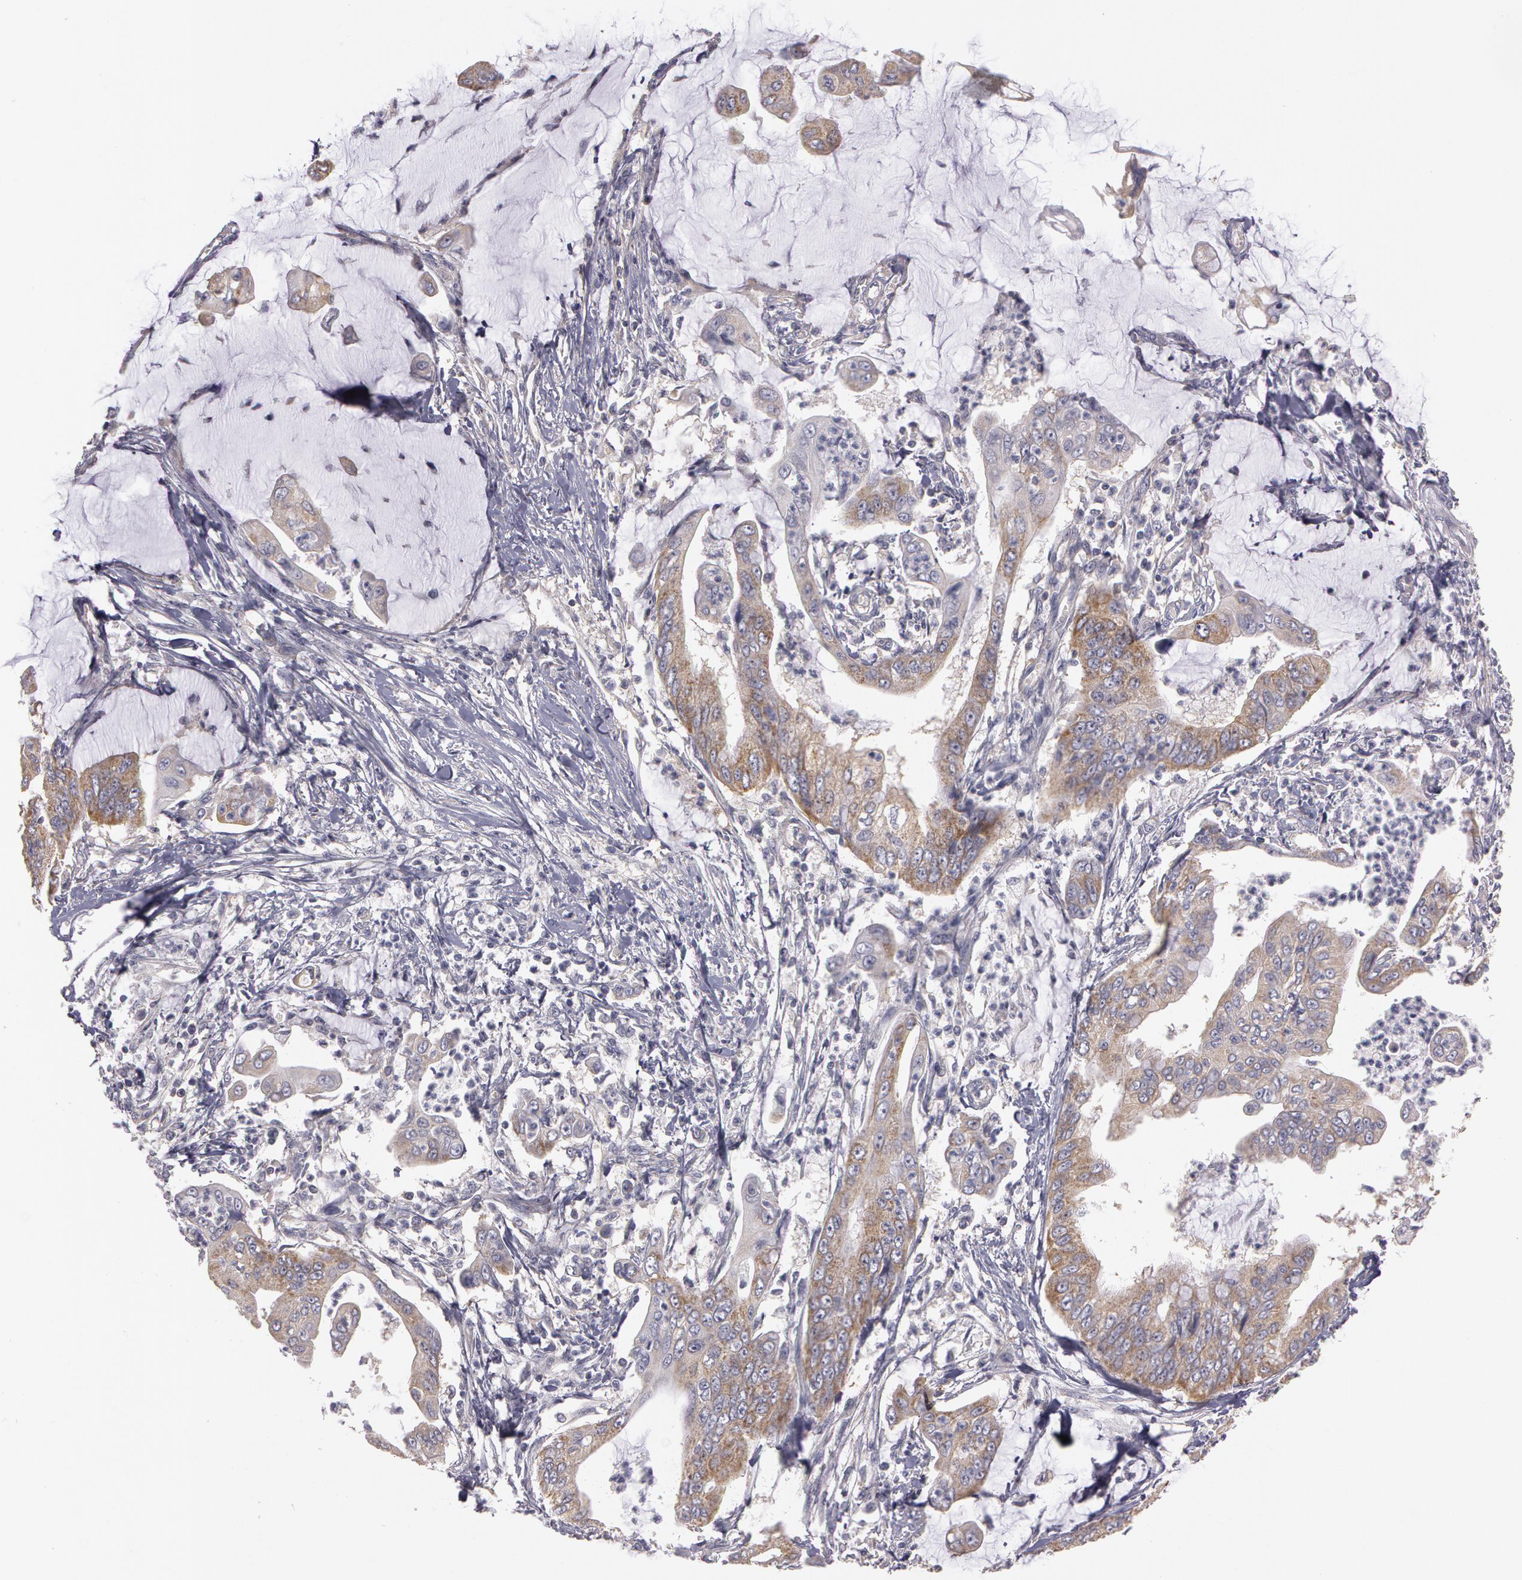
{"staining": {"intensity": "weak", "quantity": "25%-75%", "location": "cytoplasmic/membranous"}, "tissue": "stomach cancer", "cell_type": "Tumor cells", "image_type": "cancer", "snomed": [{"axis": "morphology", "description": "Adenocarcinoma, NOS"}, {"axis": "topography", "description": "Stomach, upper"}], "caption": "Stomach adenocarcinoma stained with a brown dye shows weak cytoplasmic/membranous positive positivity in approximately 25%-75% of tumor cells.", "gene": "NEK9", "patient": {"sex": "male", "age": 80}}